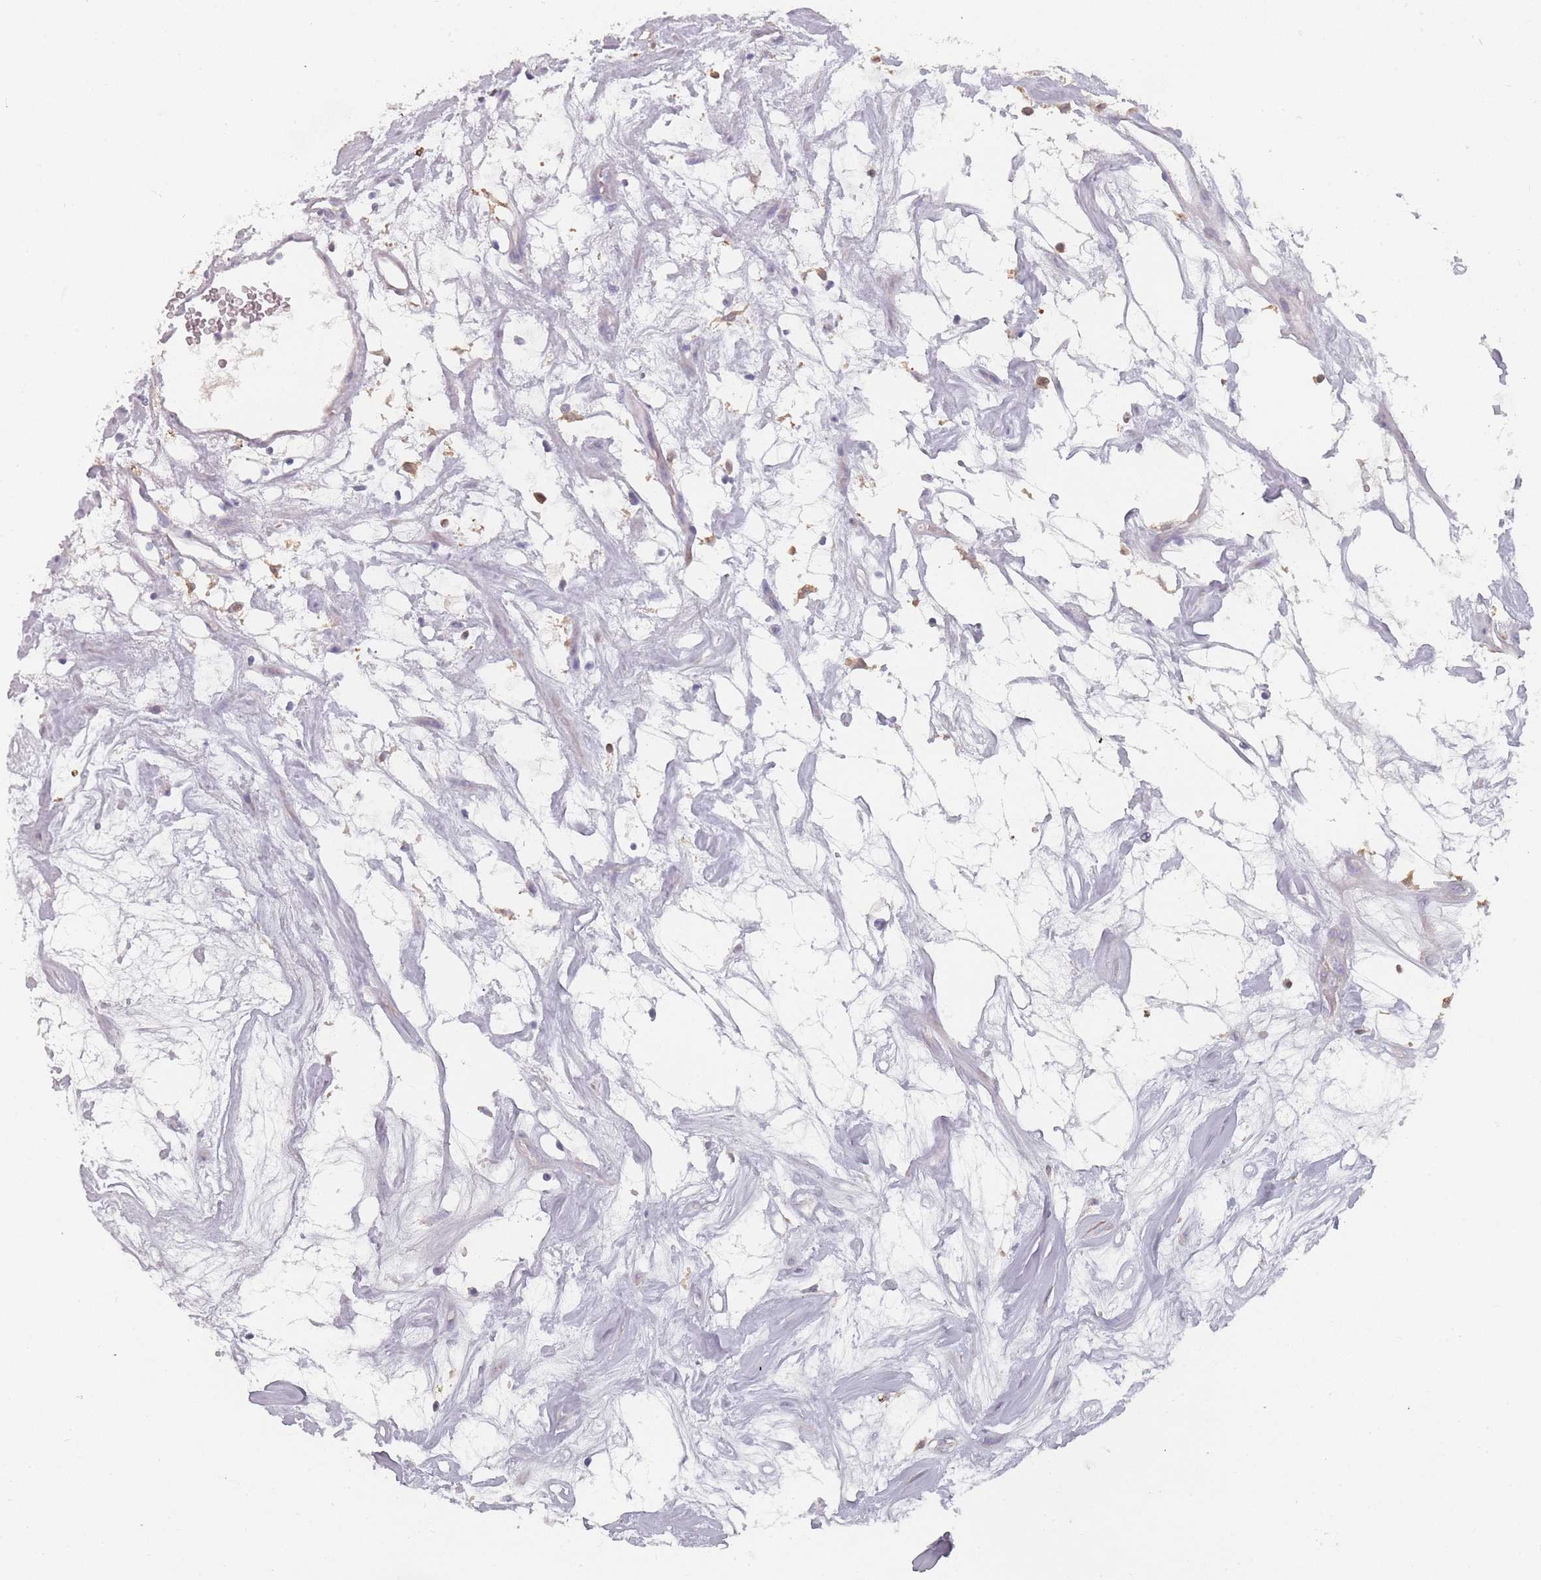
{"staining": {"intensity": "negative", "quantity": "none", "location": "none"}, "tissue": "renal cancer", "cell_type": "Tumor cells", "image_type": "cancer", "snomed": [{"axis": "morphology", "description": "Adenocarcinoma, NOS"}, {"axis": "topography", "description": "Kidney"}], "caption": "Renal cancer (adenocarcinoma) was stained to show a protein in brown. There is no significant staining in tumor cells. (DAB immunohistochemistry with hematoxylin counter stain).", "gene": "SLC35E4", "patient": {"sex": "female", "age": 69}}